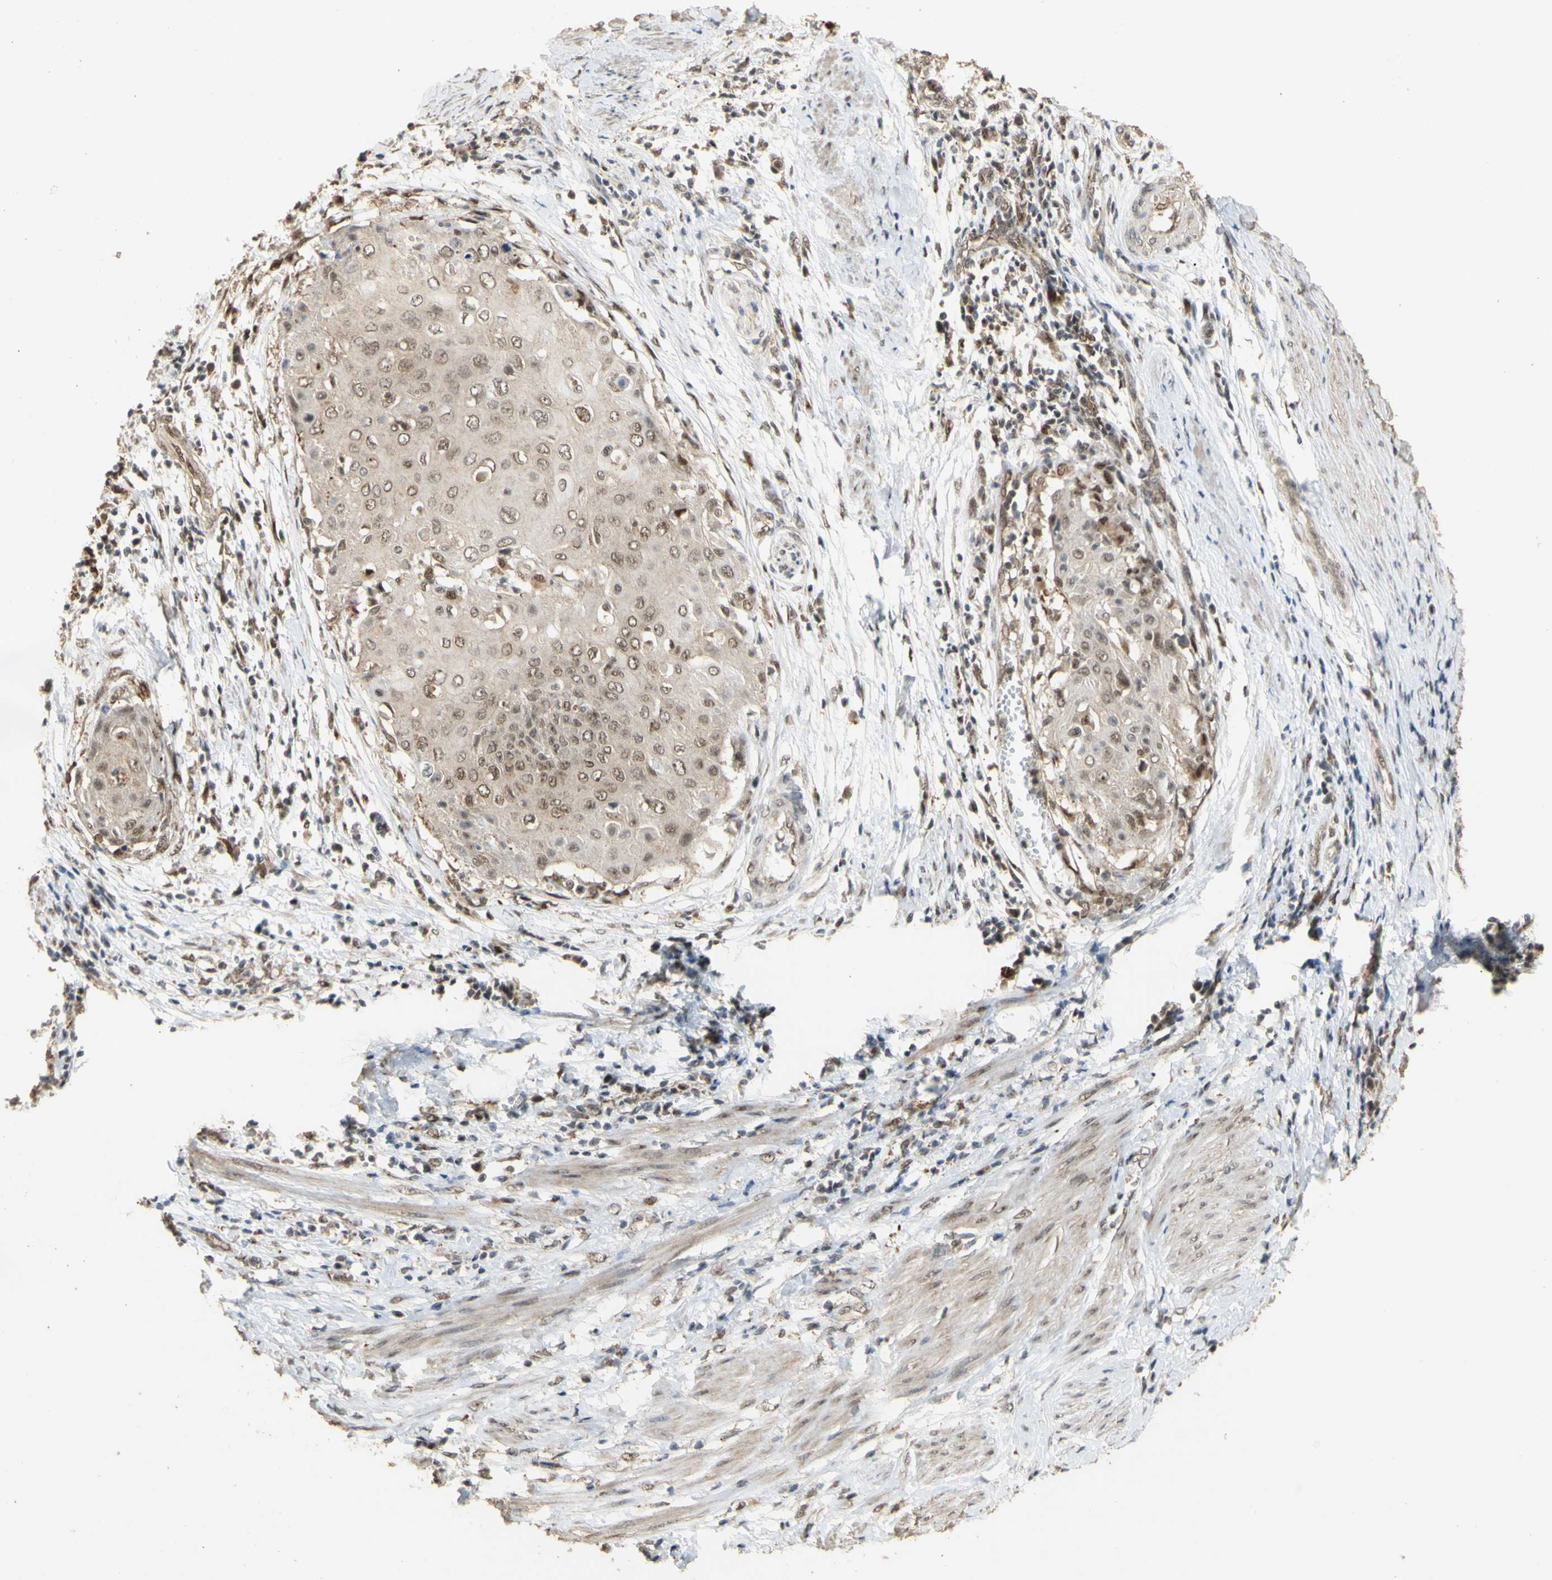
{"staining": {"intensity": "weak", "quantity": ">75%", "location": "cytoplasmic/membranous,nuclear"}, "tissue": "cervical cancer", "cell_type": "Tumor cells", "image_type": "cancer", "snomed": [{"axis": "morphology", "description": "Squamous cell carcinoma, NOS"}, {"axis": "topography", "description": "Cervix"}], "caption": "This is an image of immunohistochemistry staining of cervical squamous cell carcinoma, which shows weak positivity in the cytoplasmic/membranous and nuclear of tumor cells.", "gene": "GTF2E2", "patient": {"sex": "female", "age": 39}}